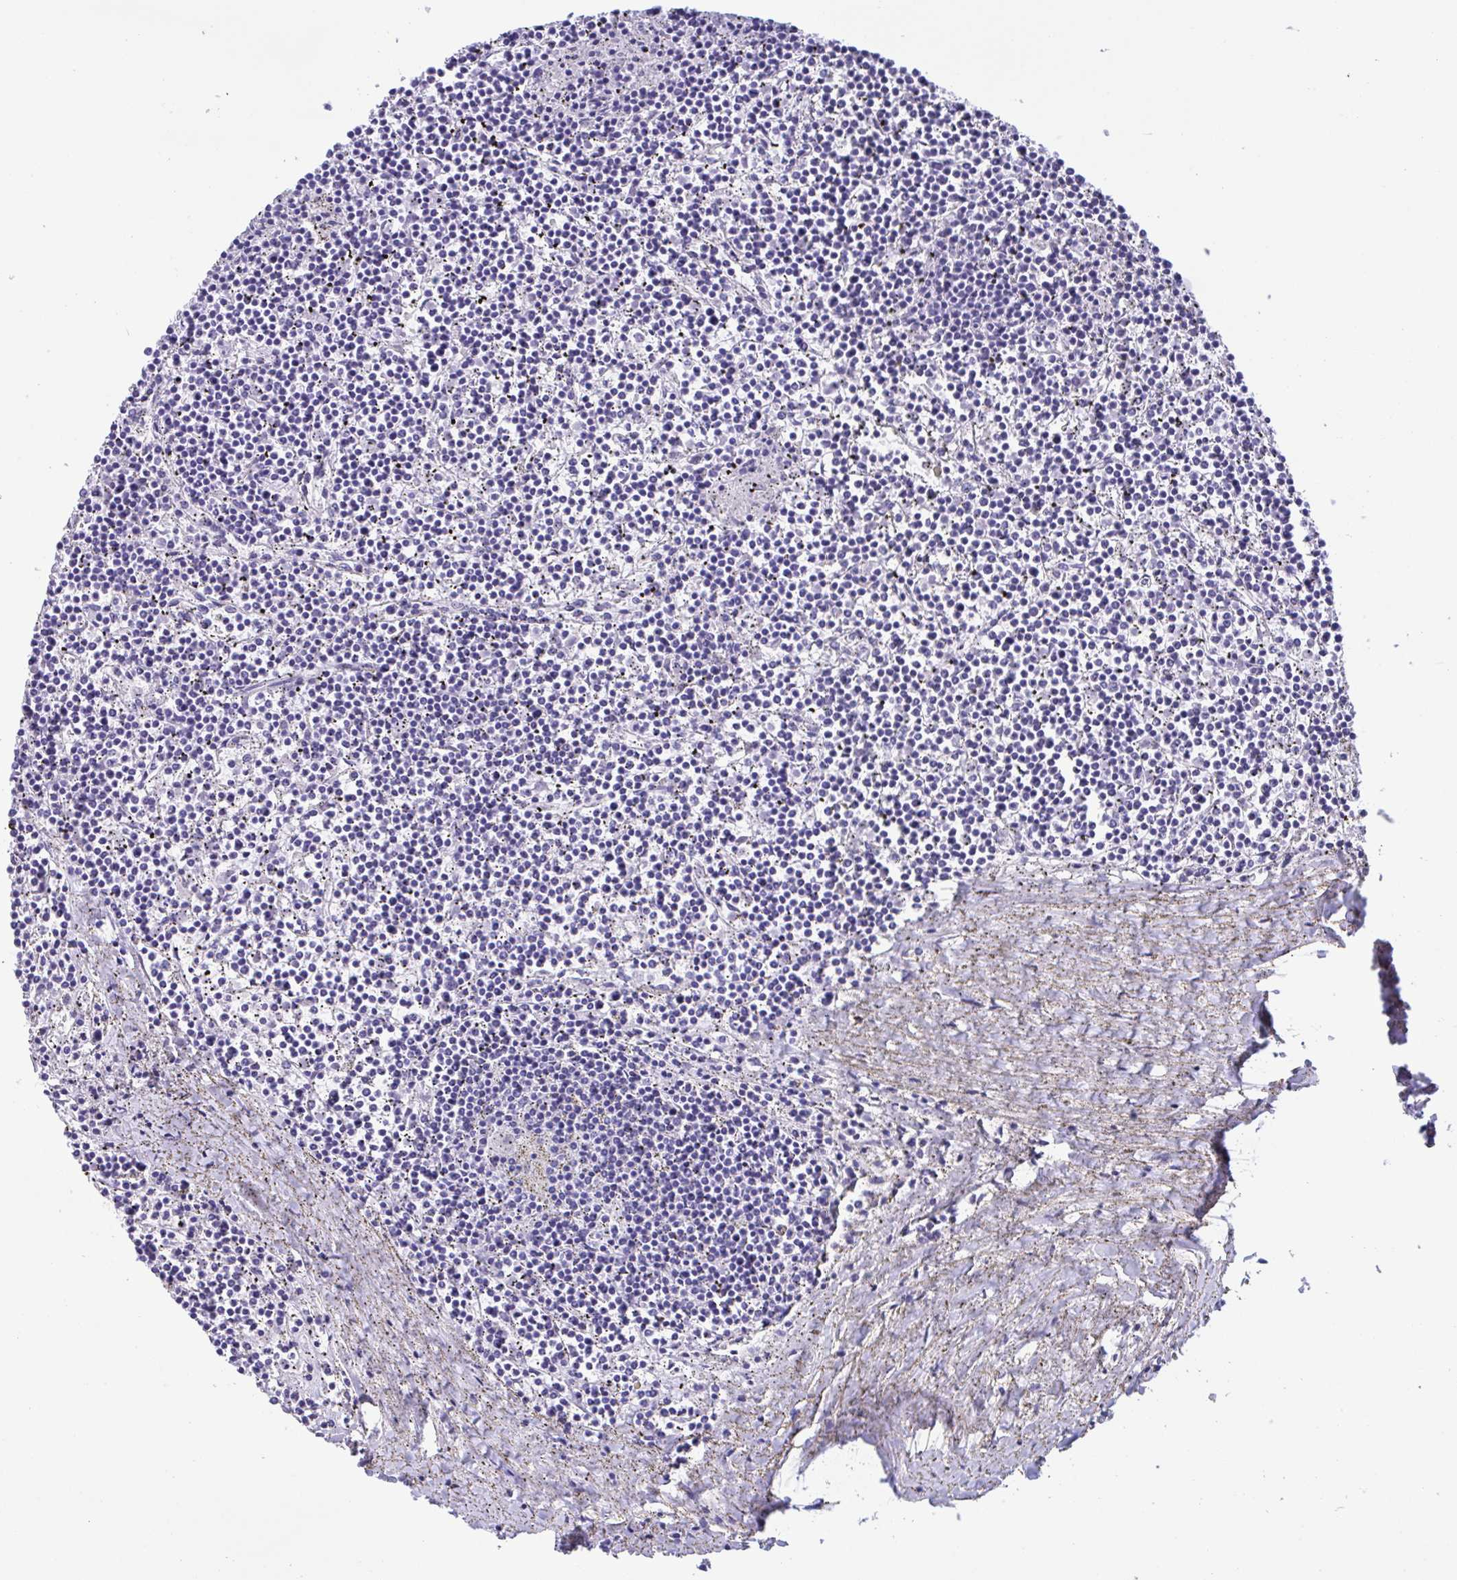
{"staining": {"intensity": "negative", "quantity": "none", "location": "none"}, "tissue": "lymphoma", "cell_type": "Tumor cells", "image_type": "cancer", "snomed": [{"axis": "morphology", "description": "Malignant lymphoma, non-Hodgkin's type, Low grade"}, {"axis": "topography", "description": "Spleen"}], "caption": "Histopathology image shows no protein positivity in tumor cells of lymphoma tissue.", "gene": "ZNF850", "patient": {"sex": "female", "age": 19}}